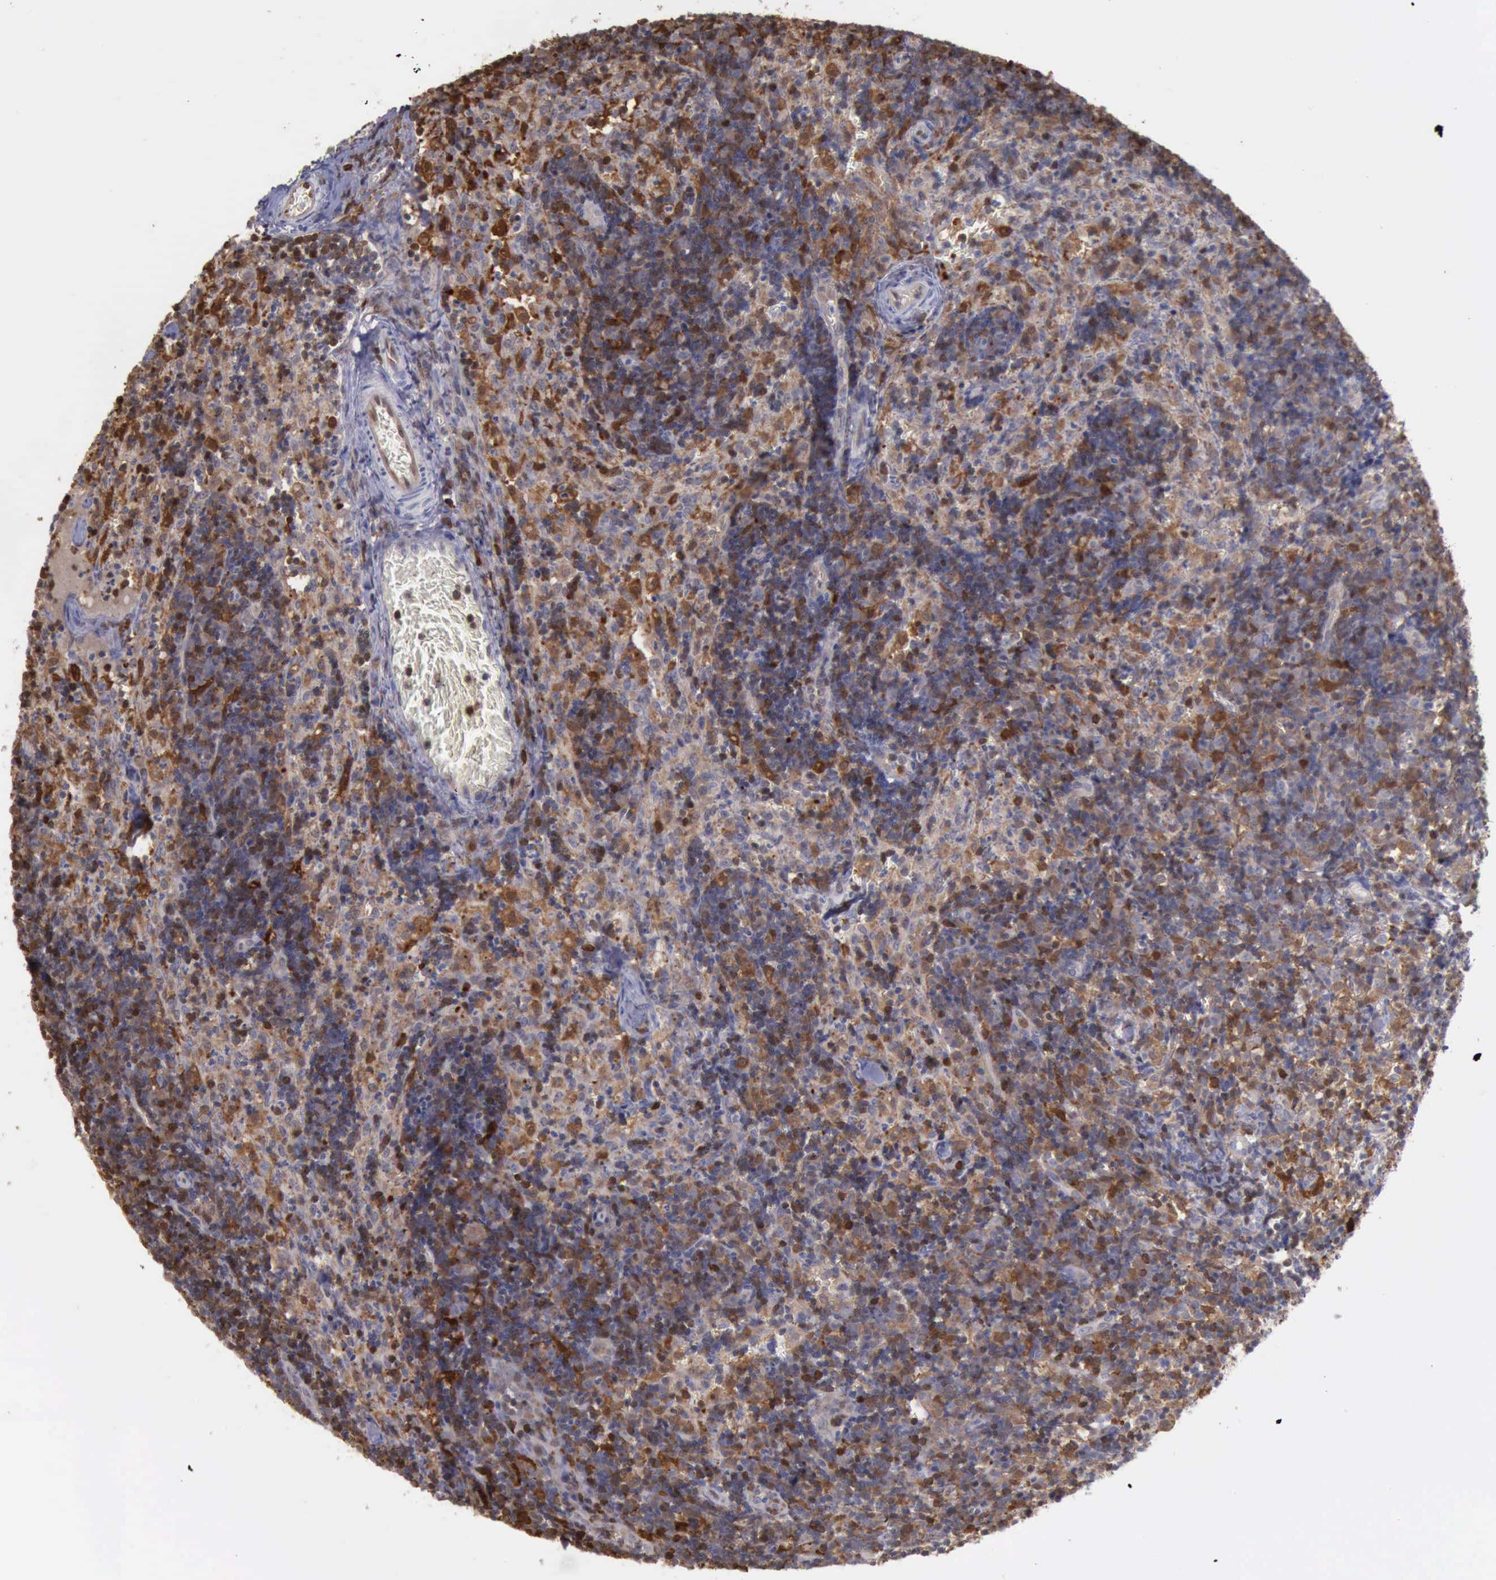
{"staining": {"intensity": "strong", "quantity": ">75%", "location": "cytoplasmic/membranous"}, "tissue": "lymph node", "cell_type": "Germinal center cells", "image_type": "normal", "snomed": [{"axis": "morphology", "description": "Normal tissue, NOS"}, {"axis": "morphology", "description": "Inflammation, NOS"}, {"axis": "topography", "description": "Lymph node"}, {"axis": "topography", "description": "Salivary gland"}], "caption": "Approximately >75% of germinal center cells in unremarkable lymph node reveal strong cytoplasmic/membranous protein staining as visualized by brown immunohistochemical staining.", "gene": "STAT1", "patient": {"sex": "male", "age": 3}}